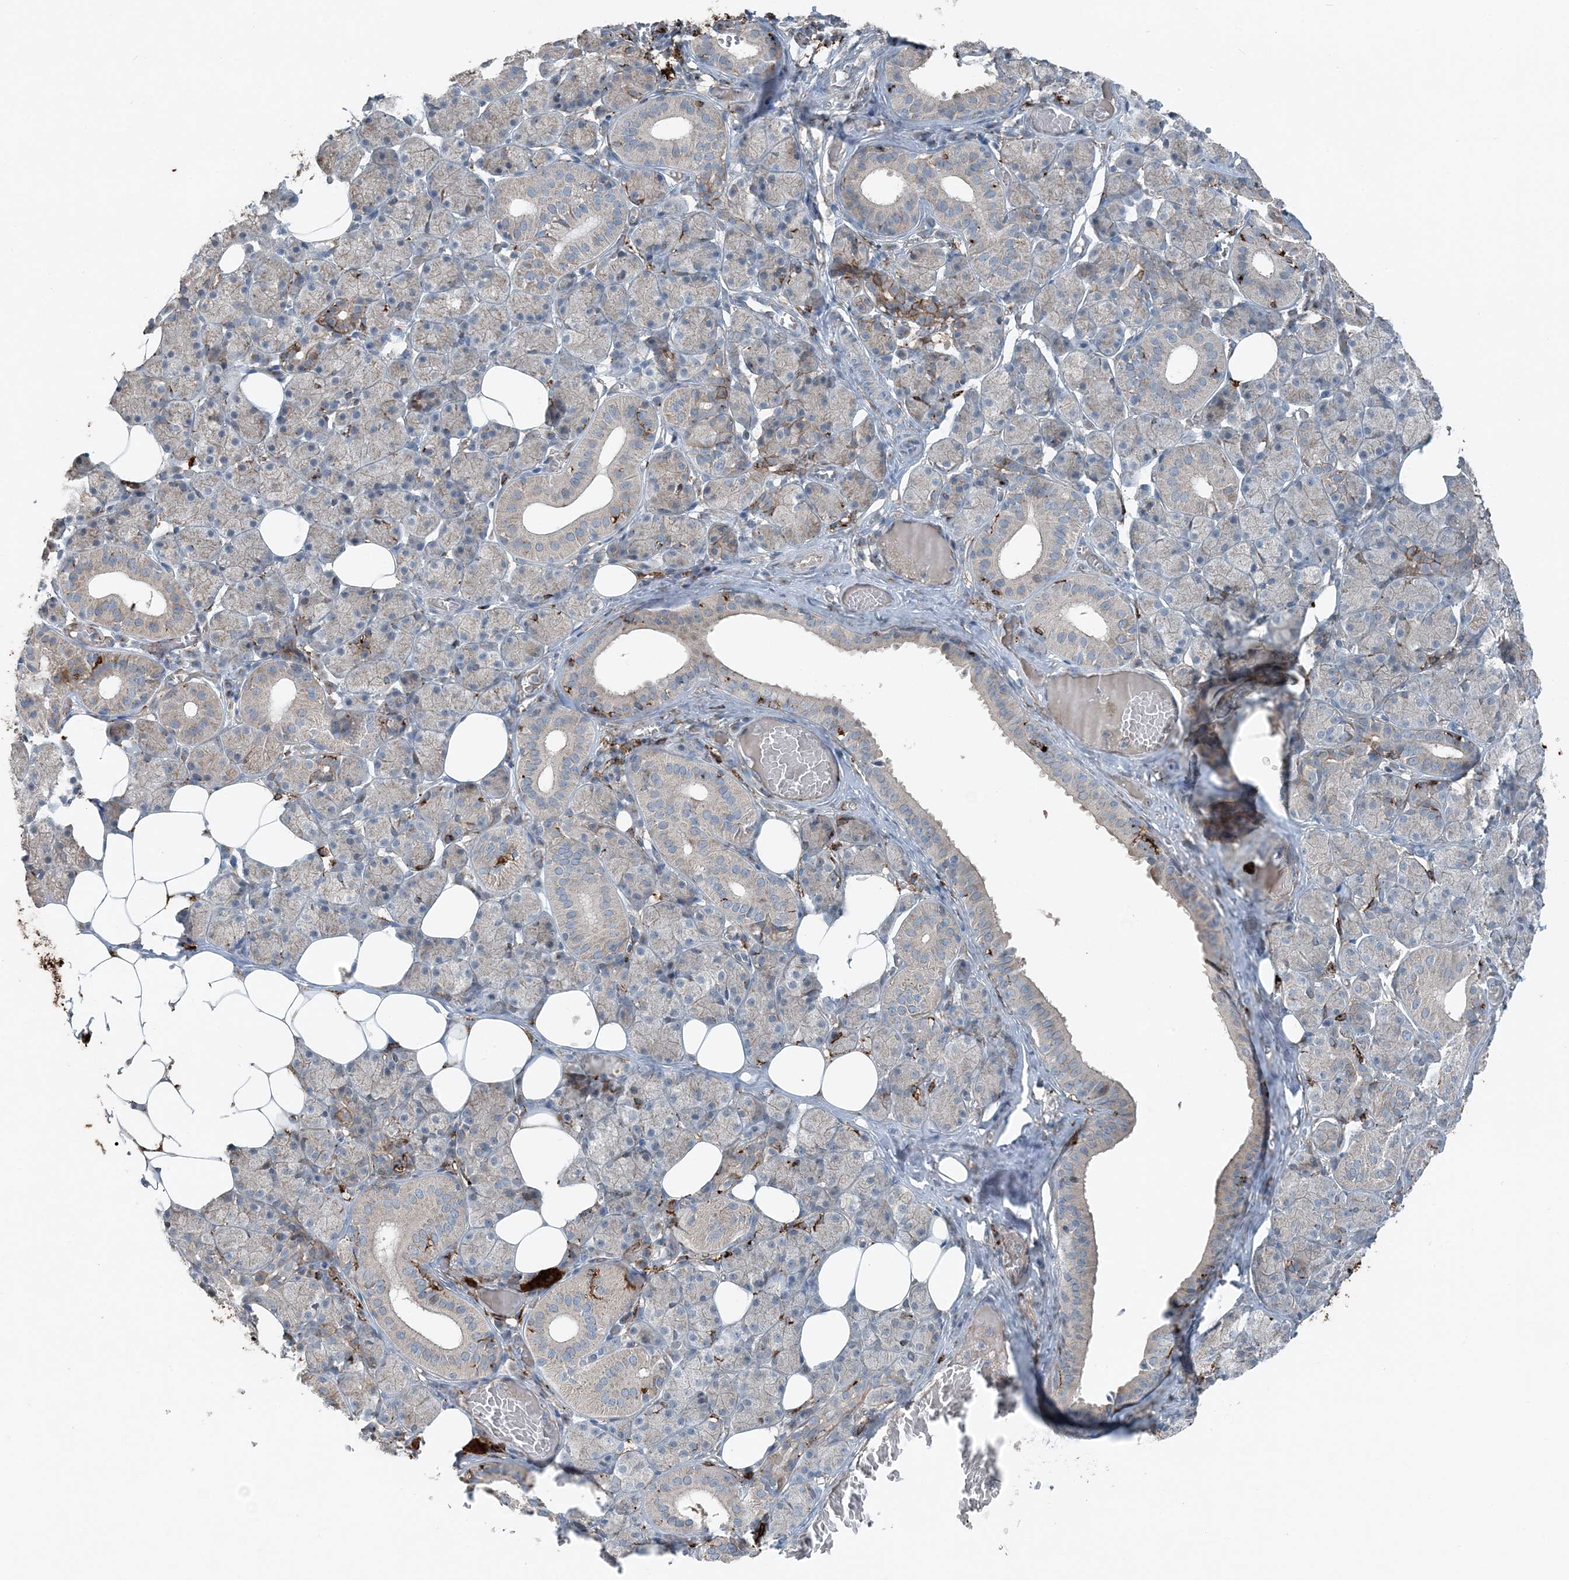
{"staining": {"intensity": "moderate", "quantity": "<25%", "location": "cytoplasmic/membranous"}, "tissue": "salivary gland", "cell_type": "Glandular cells", "image_type": "normal", "snomed": [{"axis": "morphology", "description": "Normal tissue, NOS"}, {"axis": "topography", "description": "Salivary gland"}], "caption": "DAB (3,3'-diaminobenzidine) immunohistochemical staining of normal human salivary gland exhibits moderate cytoplasmic/membranous protein staining in about <25% of glandular cells. (Stains: DAB in brown, nuclei in blue, Microscopy: brightfield microscopy at high magnification).", "gene": "KY", "patient": {"sex": "female", "age": 33}}